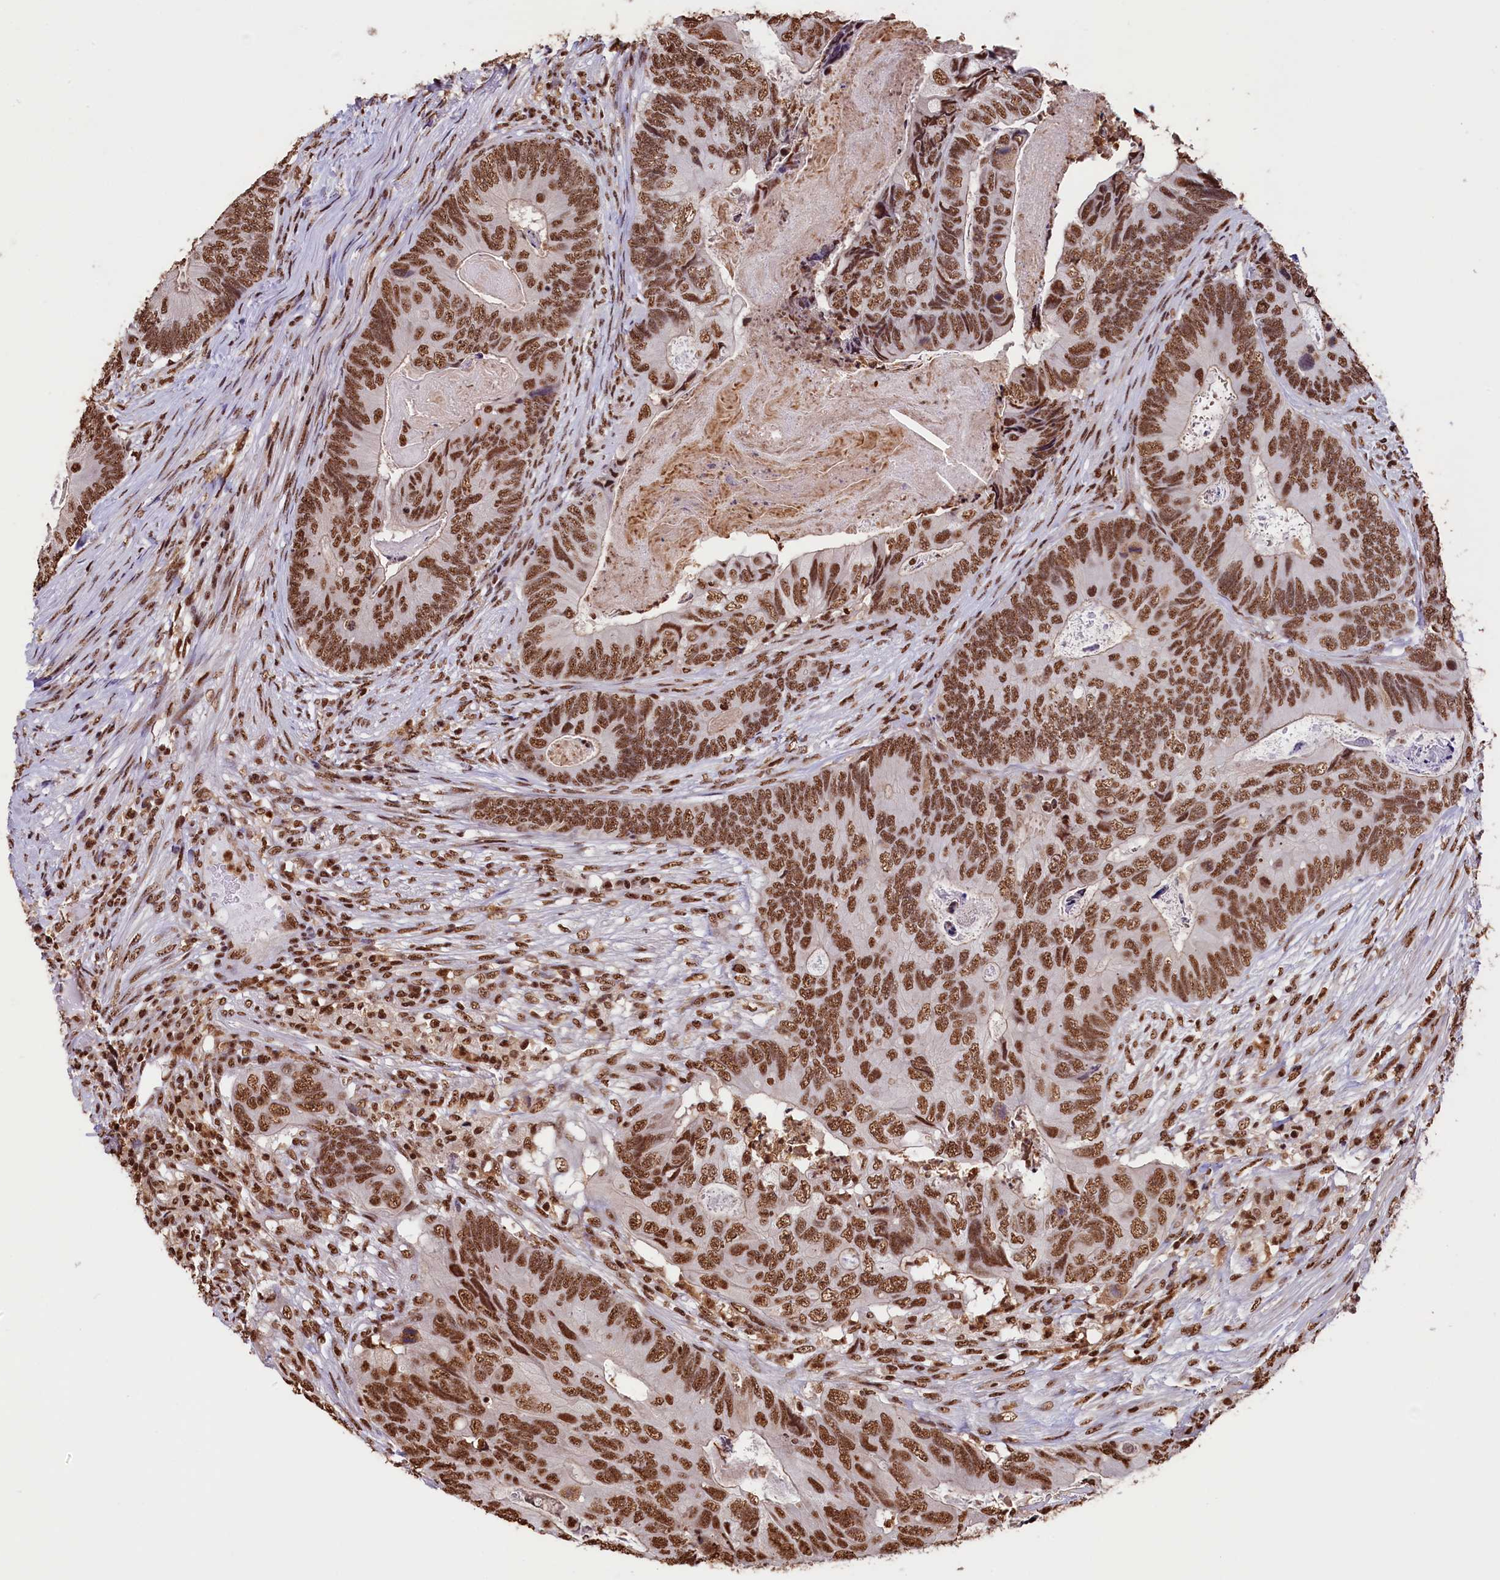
{"staining": {"intensity": "strong", "quantity": ">75%", "location": "nuclear"}, "tissue": "colorectal cancer", "cell_type": "Tumor cells", "image_type": "cancer", "snomed": [{"axis": "morphology", "description": "Adenocarcinoma, NOS"}, {"axis": "topography", "description": "Colon"}], "caption": "Strong nuclear staining is appreciated in approximately >75% of tumor cells in adenocarcinoma (colorectal). (DAB (3,3'-diaminobenzidine) IHC, brown staining for protein, blue staining for nuclei).", "gene": "SNRPD2", "patient": {"sex": "female", "age": 67}}